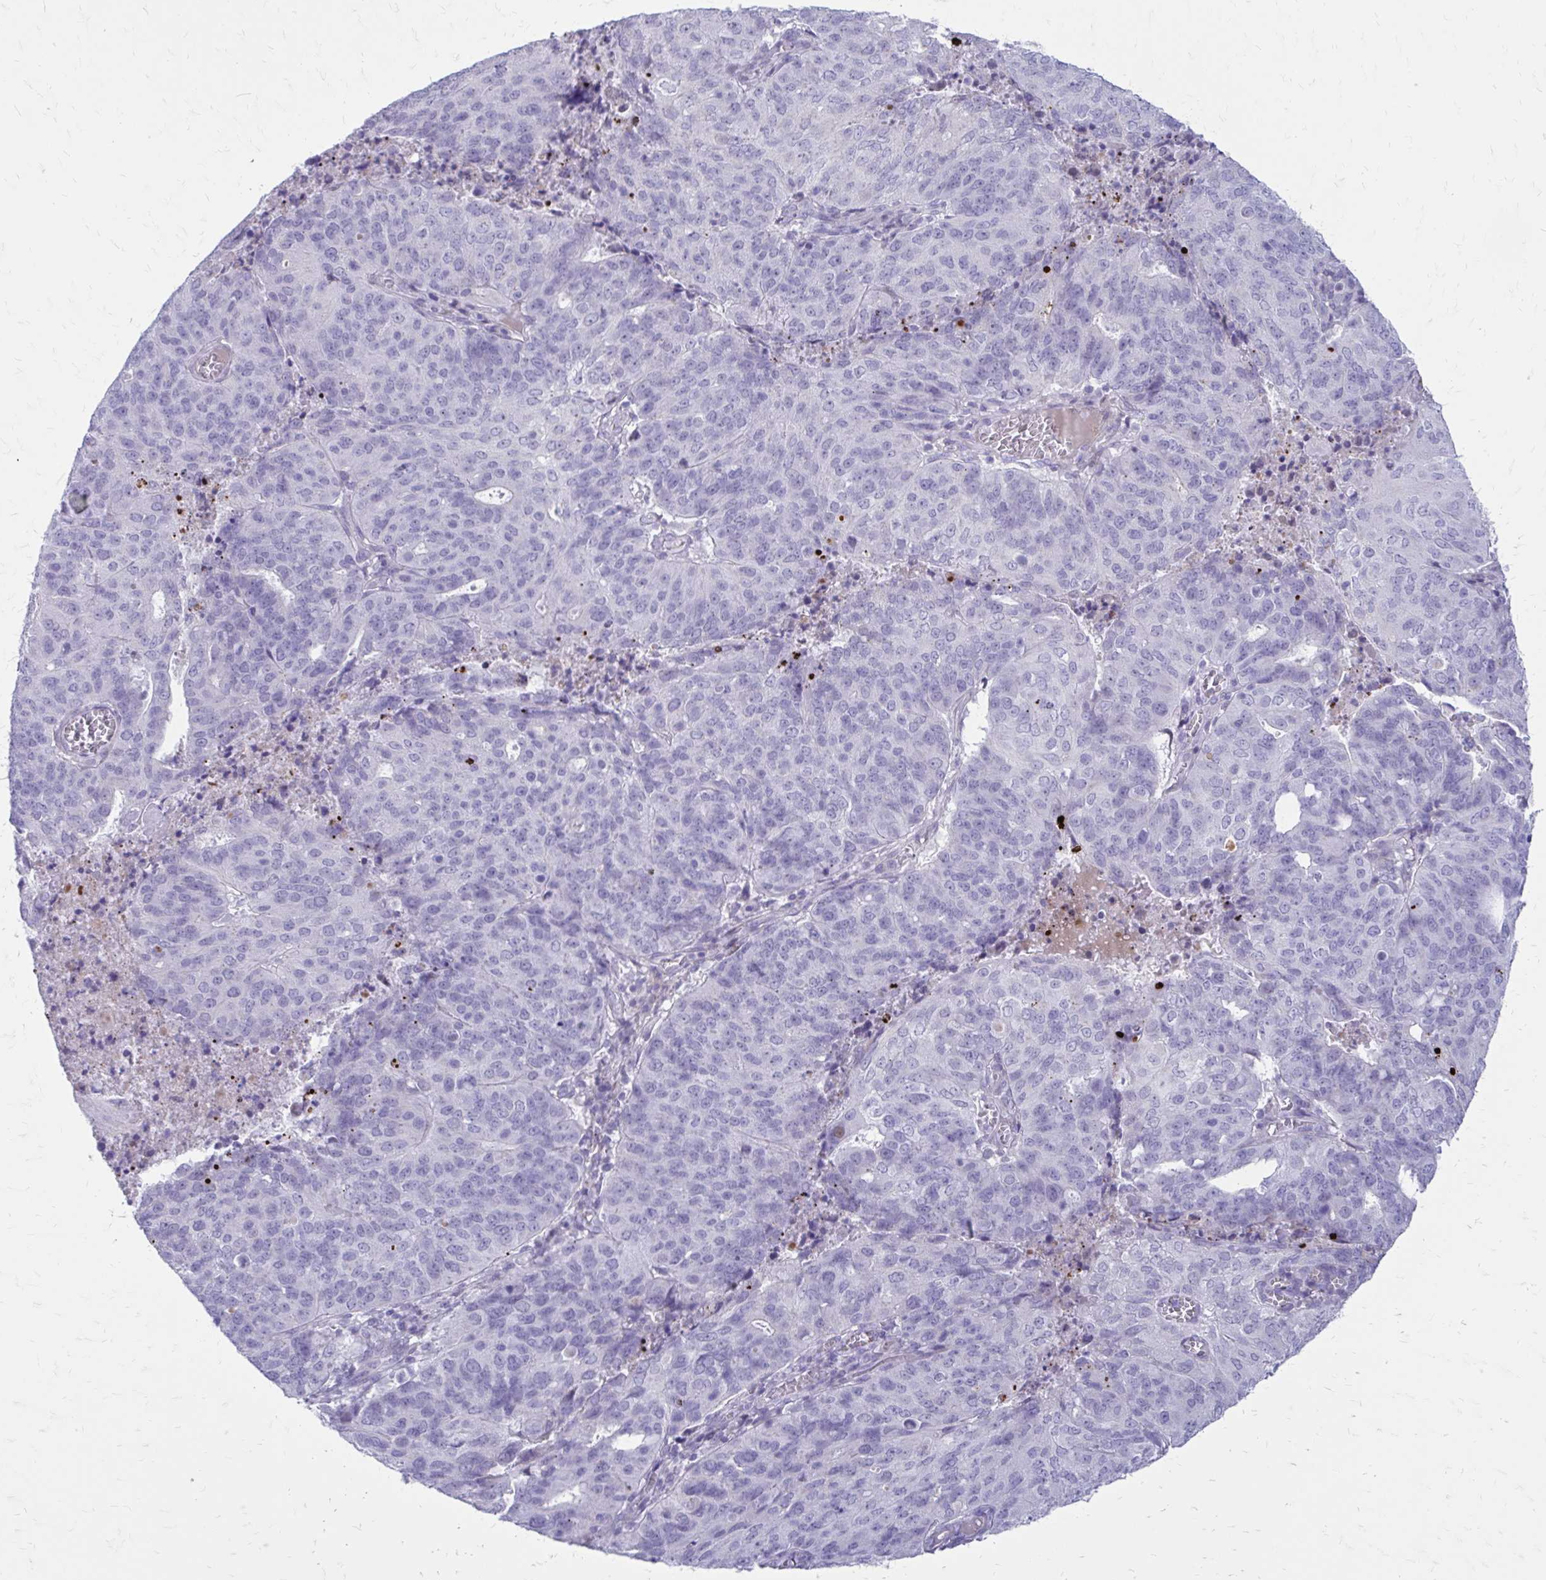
{"staining": {"intensity": "negative", "quantity": "none", "location": "none"}, "tissue": "endometrial cancer", "cell_type": "Tumor cells", "image_type": "cancer", "snomed": [{"axis": "morphology", "description": "Adenocarcinoma, NOS"}, {"axis": "topography", "description": "Endometrium"}], "caption": "High magnification brightfield microscopy of endometrial adenocarcinoma stained with DAB (brown) and counterstained with hematoxylin (blue): tumor cells show no significant staining.", "gene": "LCN15", "patient": {"sex": "female", "age": 82}}